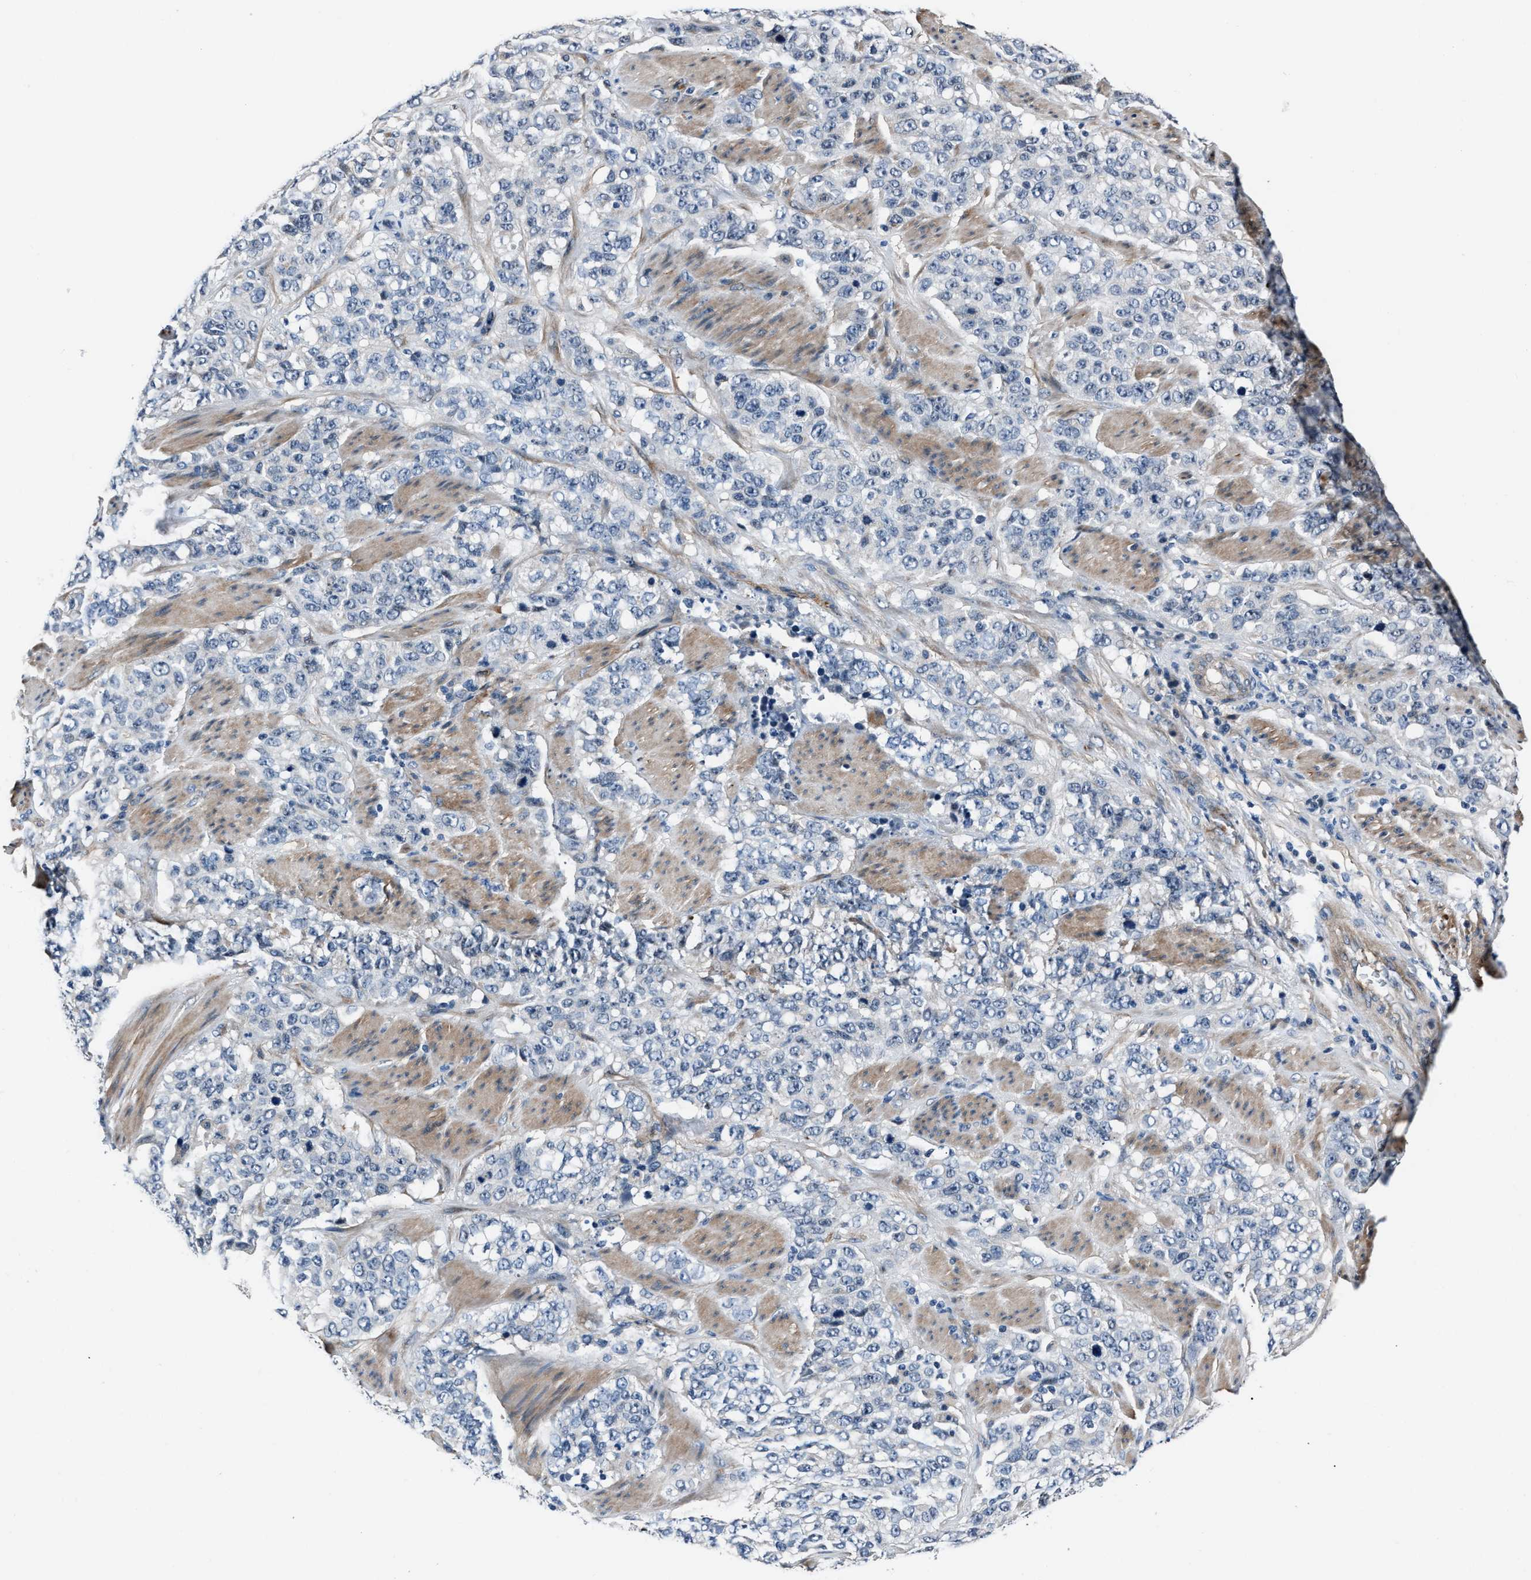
{"staining": {"intensity": "negative", "quantity": "none", "location": "none"}, "tissue": "stomach cancer", "cell_type": "Tumor cells", "image_type": "cancer", "snomed": [{"axis": "morphology", "description": "Adenocarcinoma, NOS"}, {"axis": "topography", "description": "Stomach"}], "caption": "DAB (3,3'-diaminobenzidine) immunohistochemical staining of human stomach cancer exhibits no significant positivity in tumor cells.", "gene": "MPDZ", "patient": {"sex": "male", "age": 48}}